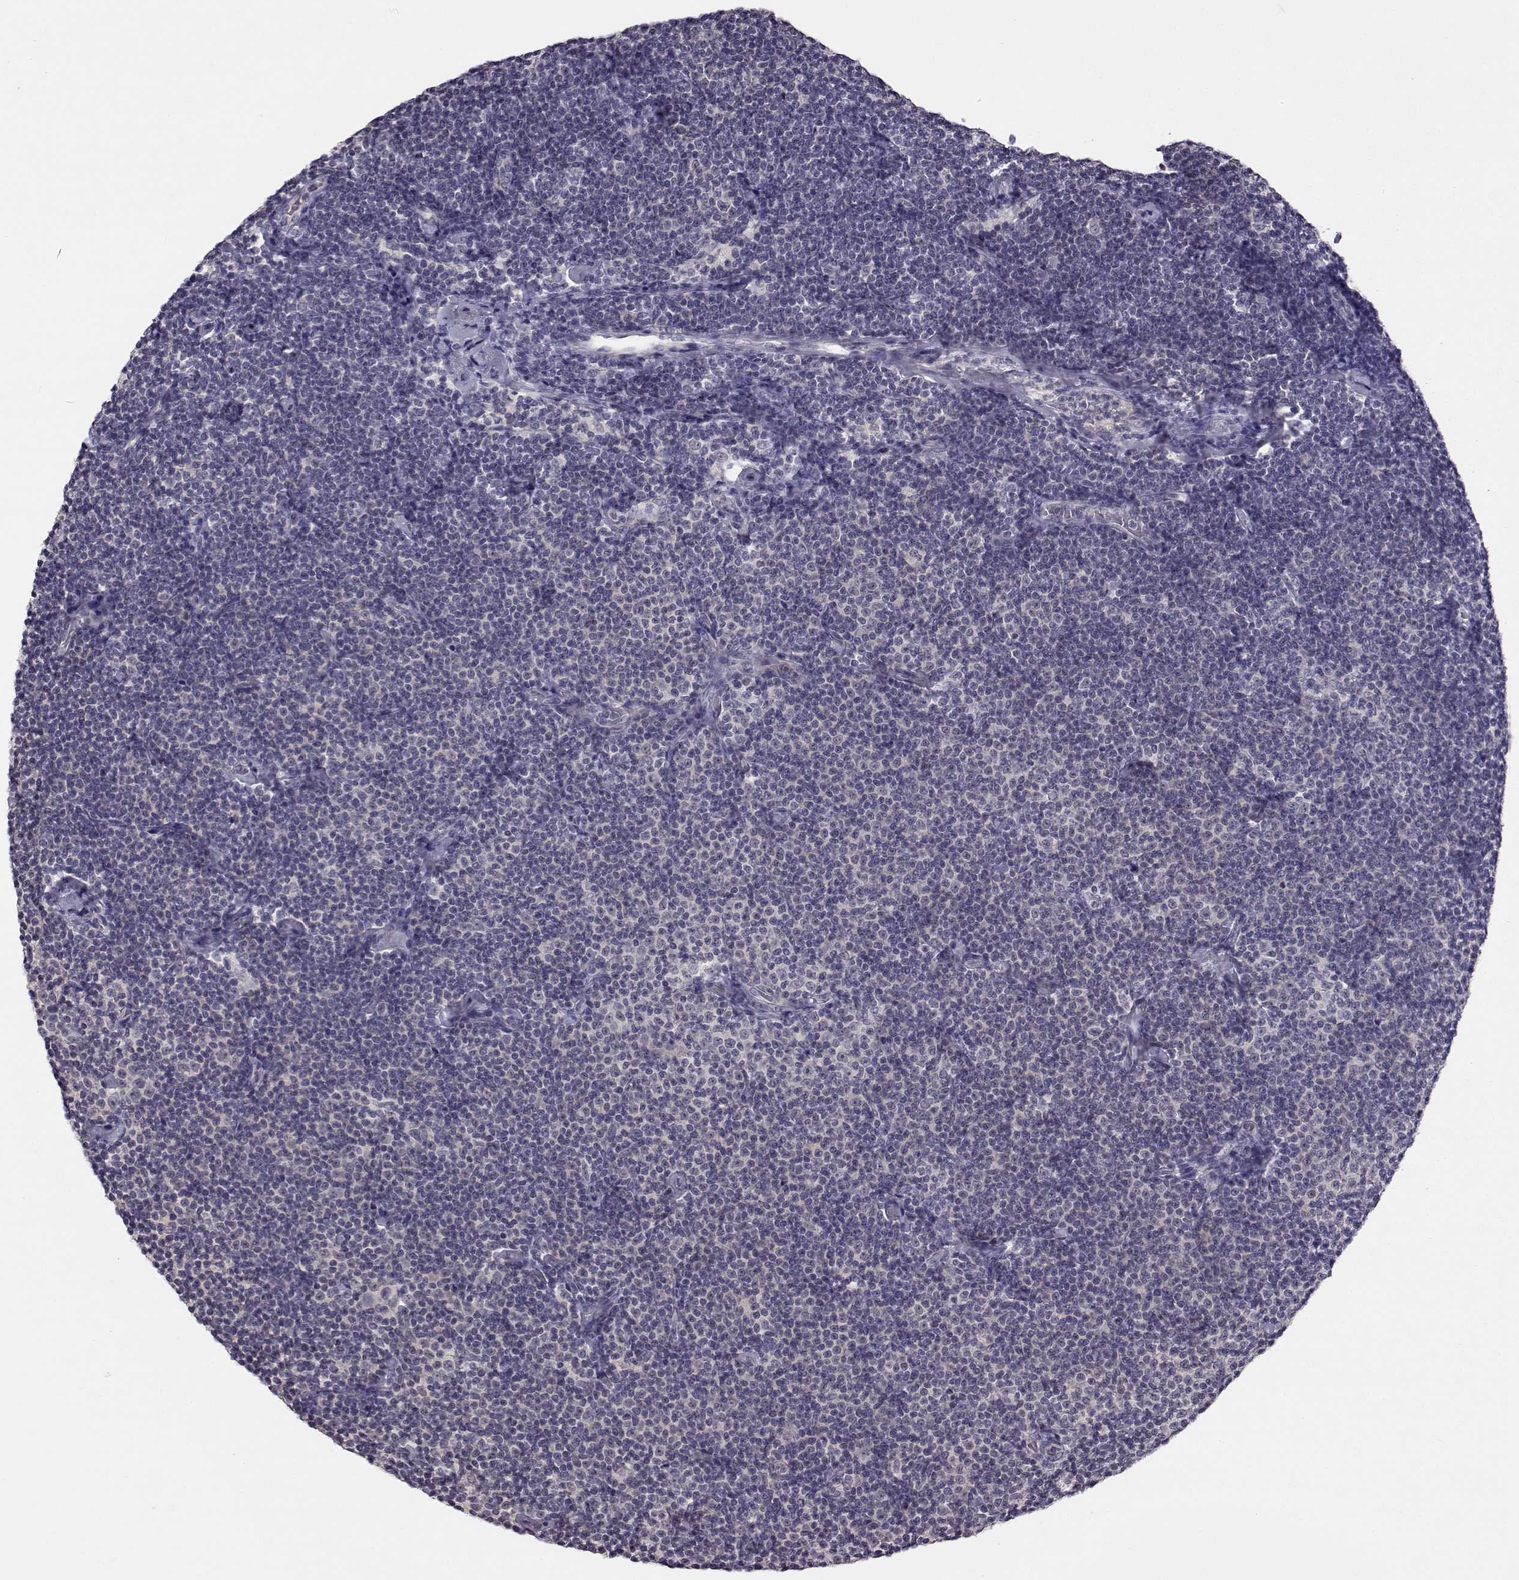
{"staining": {"intensity": "negative", "quantity": "none", "location": "none"}, "tissue": "lymphoma", "cell_type": "Tumor cells", "image_type": "cancer", "snomed": [{"axis": "morphology", "description": "Malignant lymphoma, non-Hodgkin's type, Low grade"}, {"axis": "topography", "description": "Lymph node"}], "caption": "An image of human lymphoma is negative for staining in tumor cells.", "gene": "C10orf62", "patient": {"sex": "male", "age": 81}}